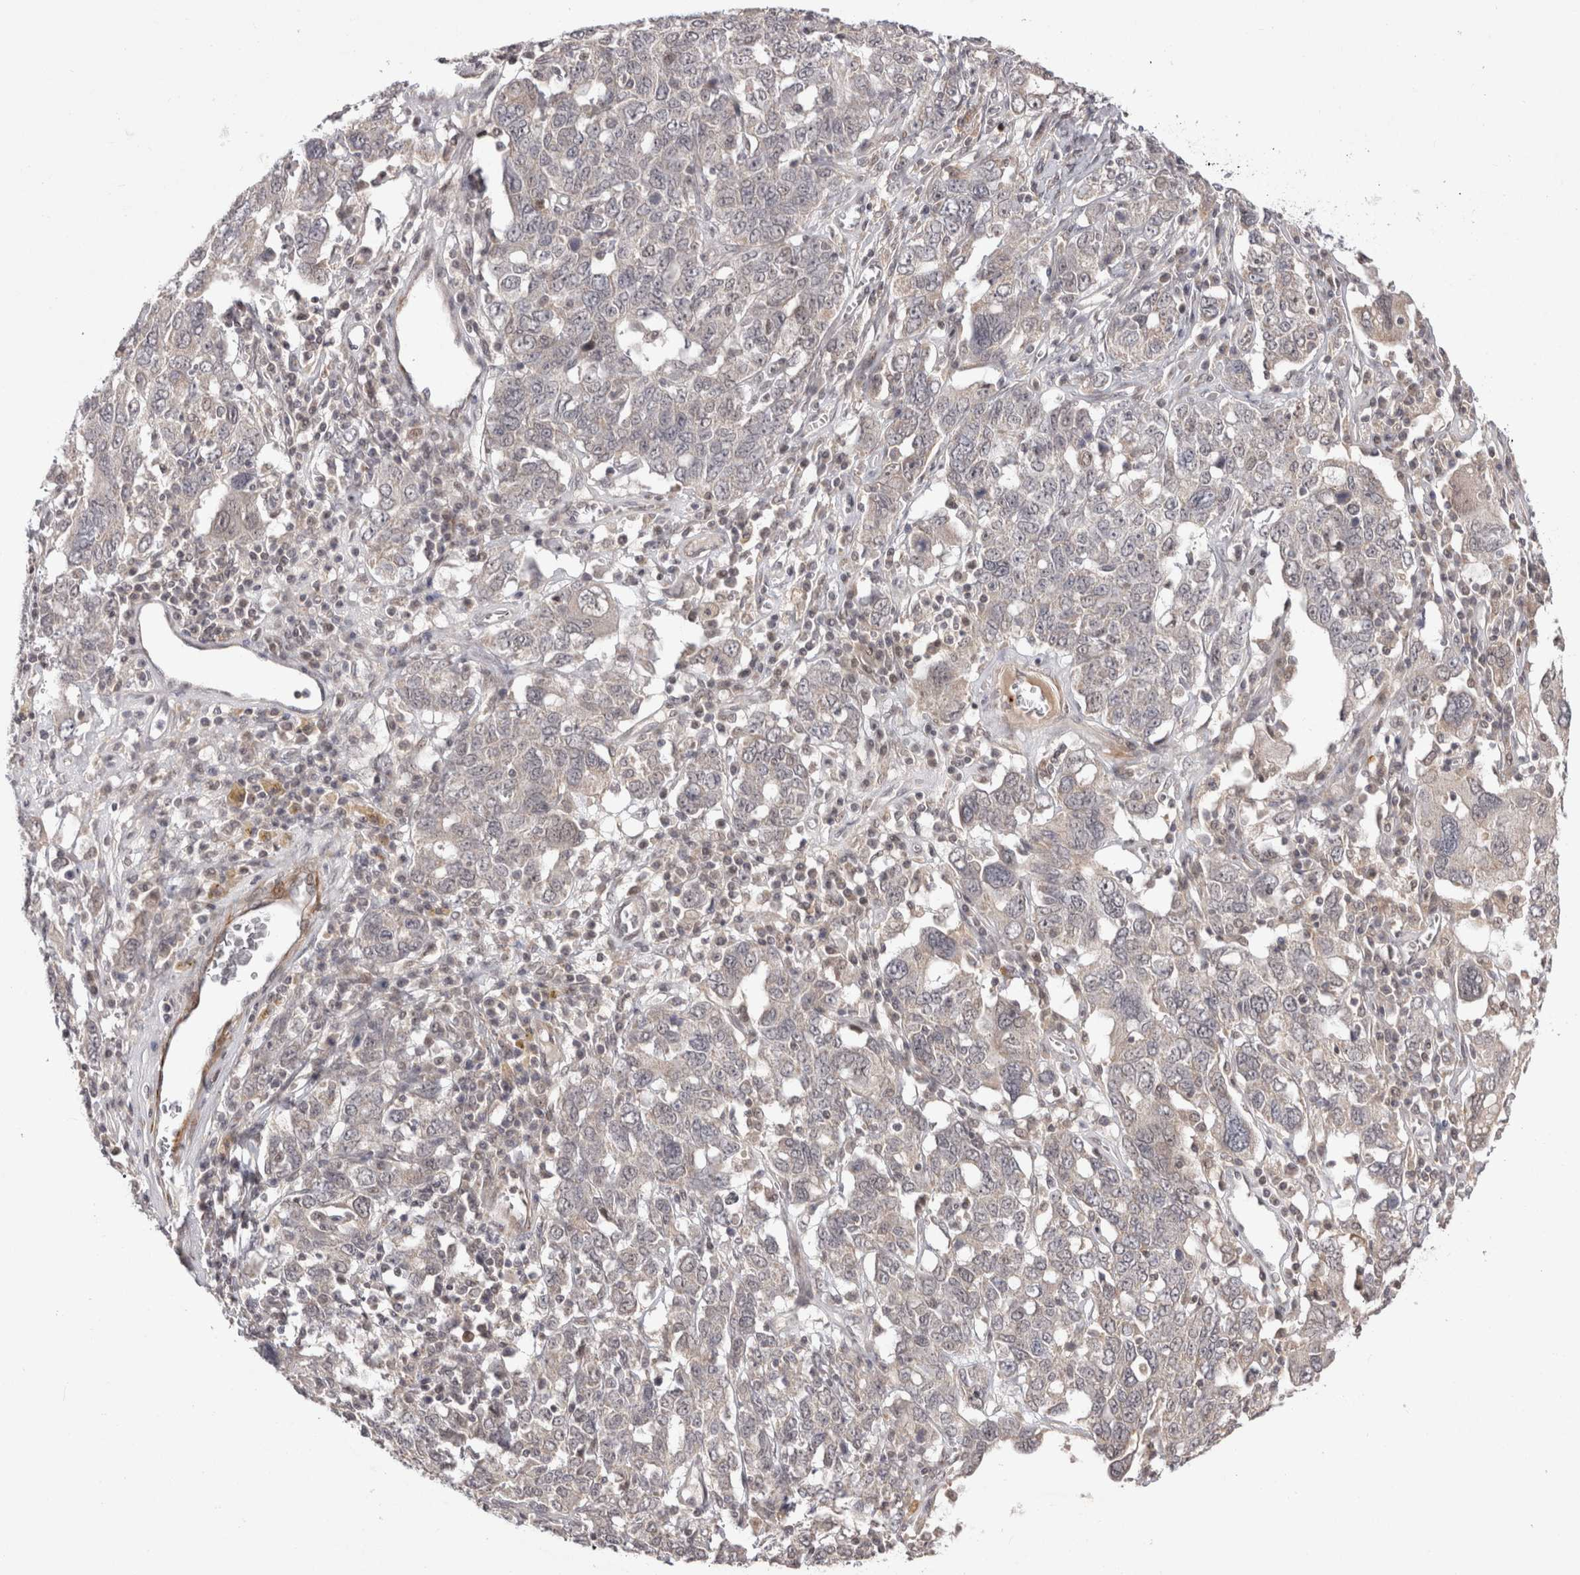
{"staining": {"intensity": "weak", "quantity": "<25%", "location": "cytoplasmic/membranous"}, "tissue": "ovarian cancer", "cell_type": "Tumor cells", "image_type": "cancer", "snomed": [{"axis": "morphology", "description": "Carcinoma, endometroid"}, {"axis": "topography", "description": "Ovary"}], "caption": "A micrograph of ovarian cancer (endometroid carcinoma) stained for a protein displays no brown staining in tumor cells.", "gene": "ZNF318", "patient": {"sex": "female", "age": 62}}